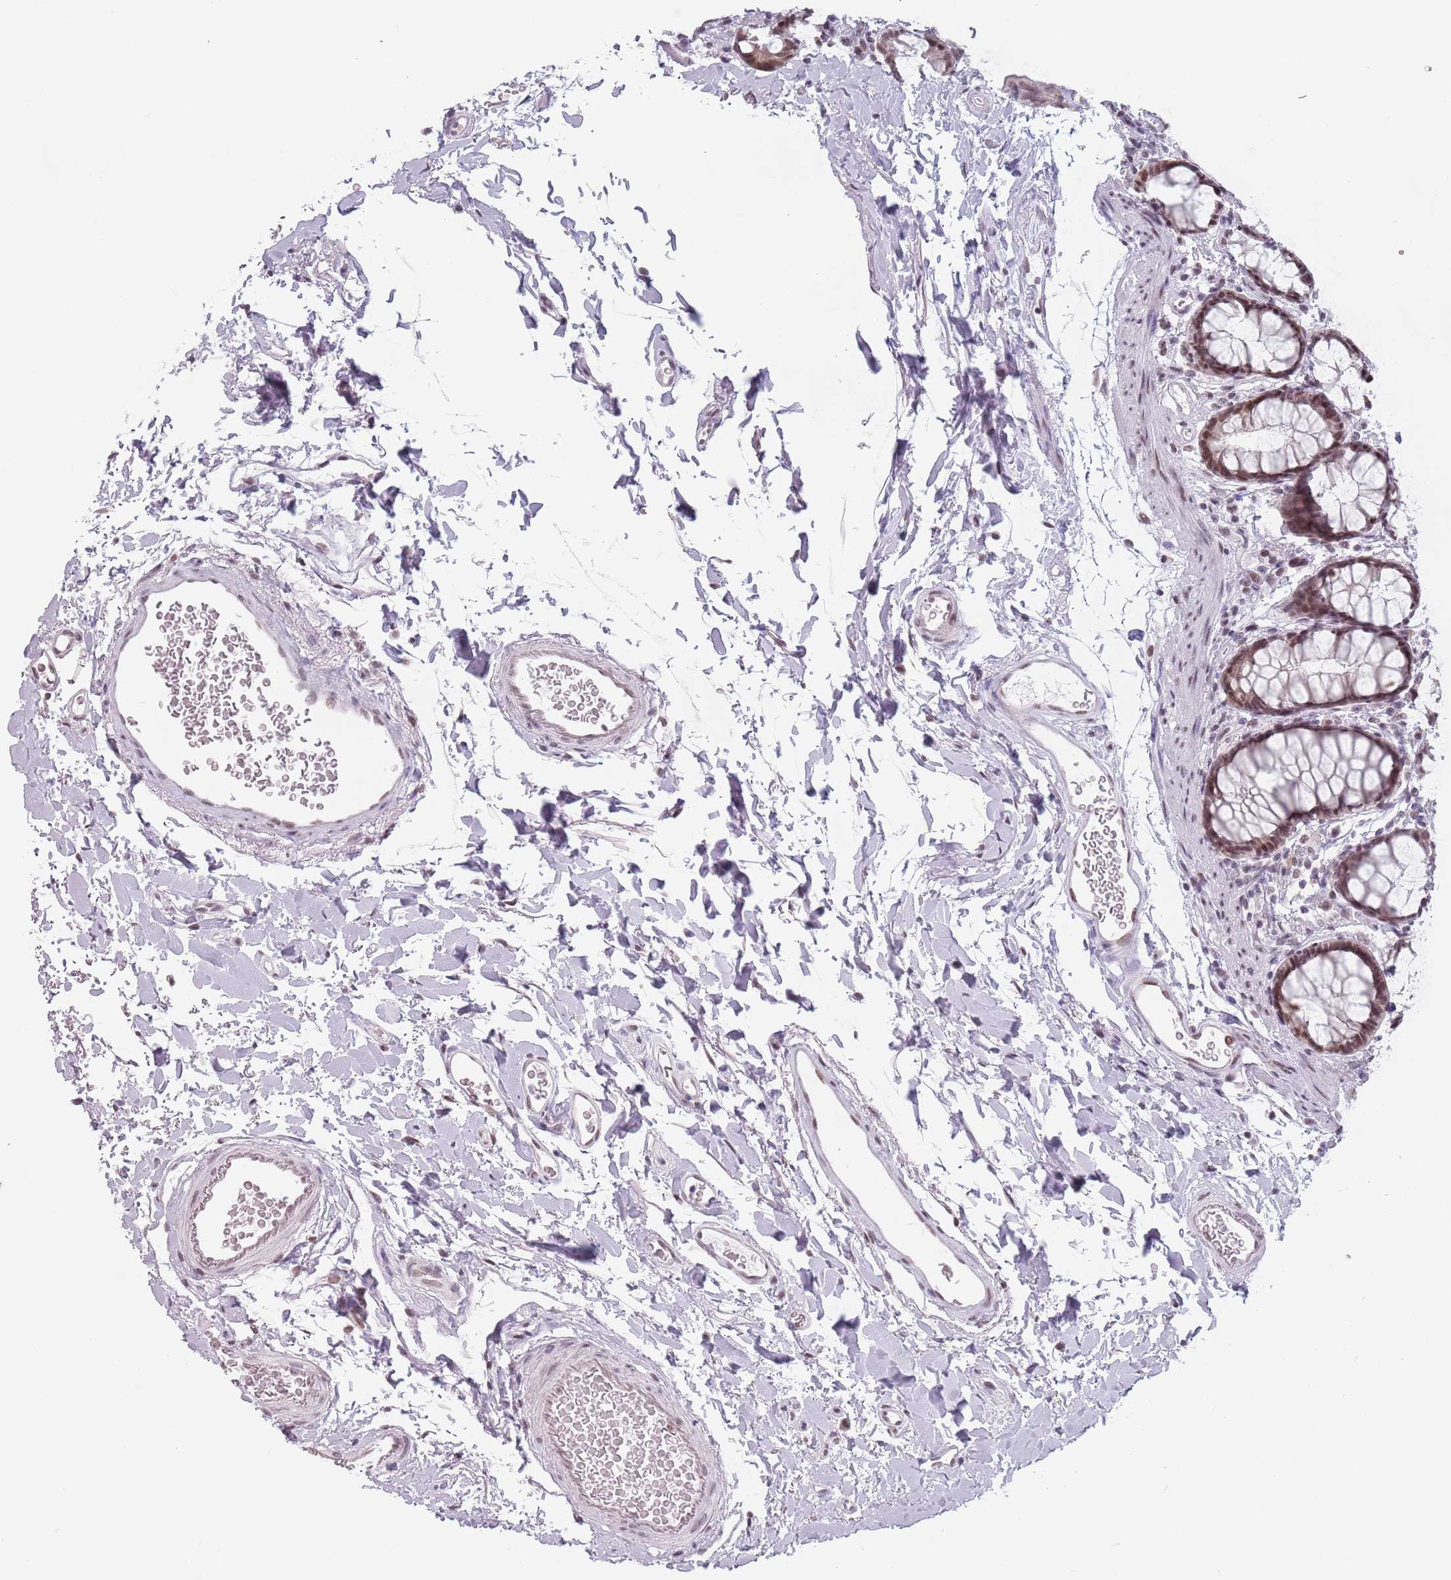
{"staining": {"intensity": "moderate", "quantity": ">75%", "location": "nuclear"}, "tissue": "rectum", "cell_type": "Glandular cells", "image_type": "normal", "snomed": [{"axis": "morphology", "description": "Normal tissue, NOS"}, {"axis": "topography", "description": "Rectum"}], "caption": "High-power microscopy captured an IHC image of unremarkable rectum, revealing moderate nuclear staining in approximately >75% of glandular cells.", "gene": "PTCHD1", "patient": {"sex": "female", "age": 65}}